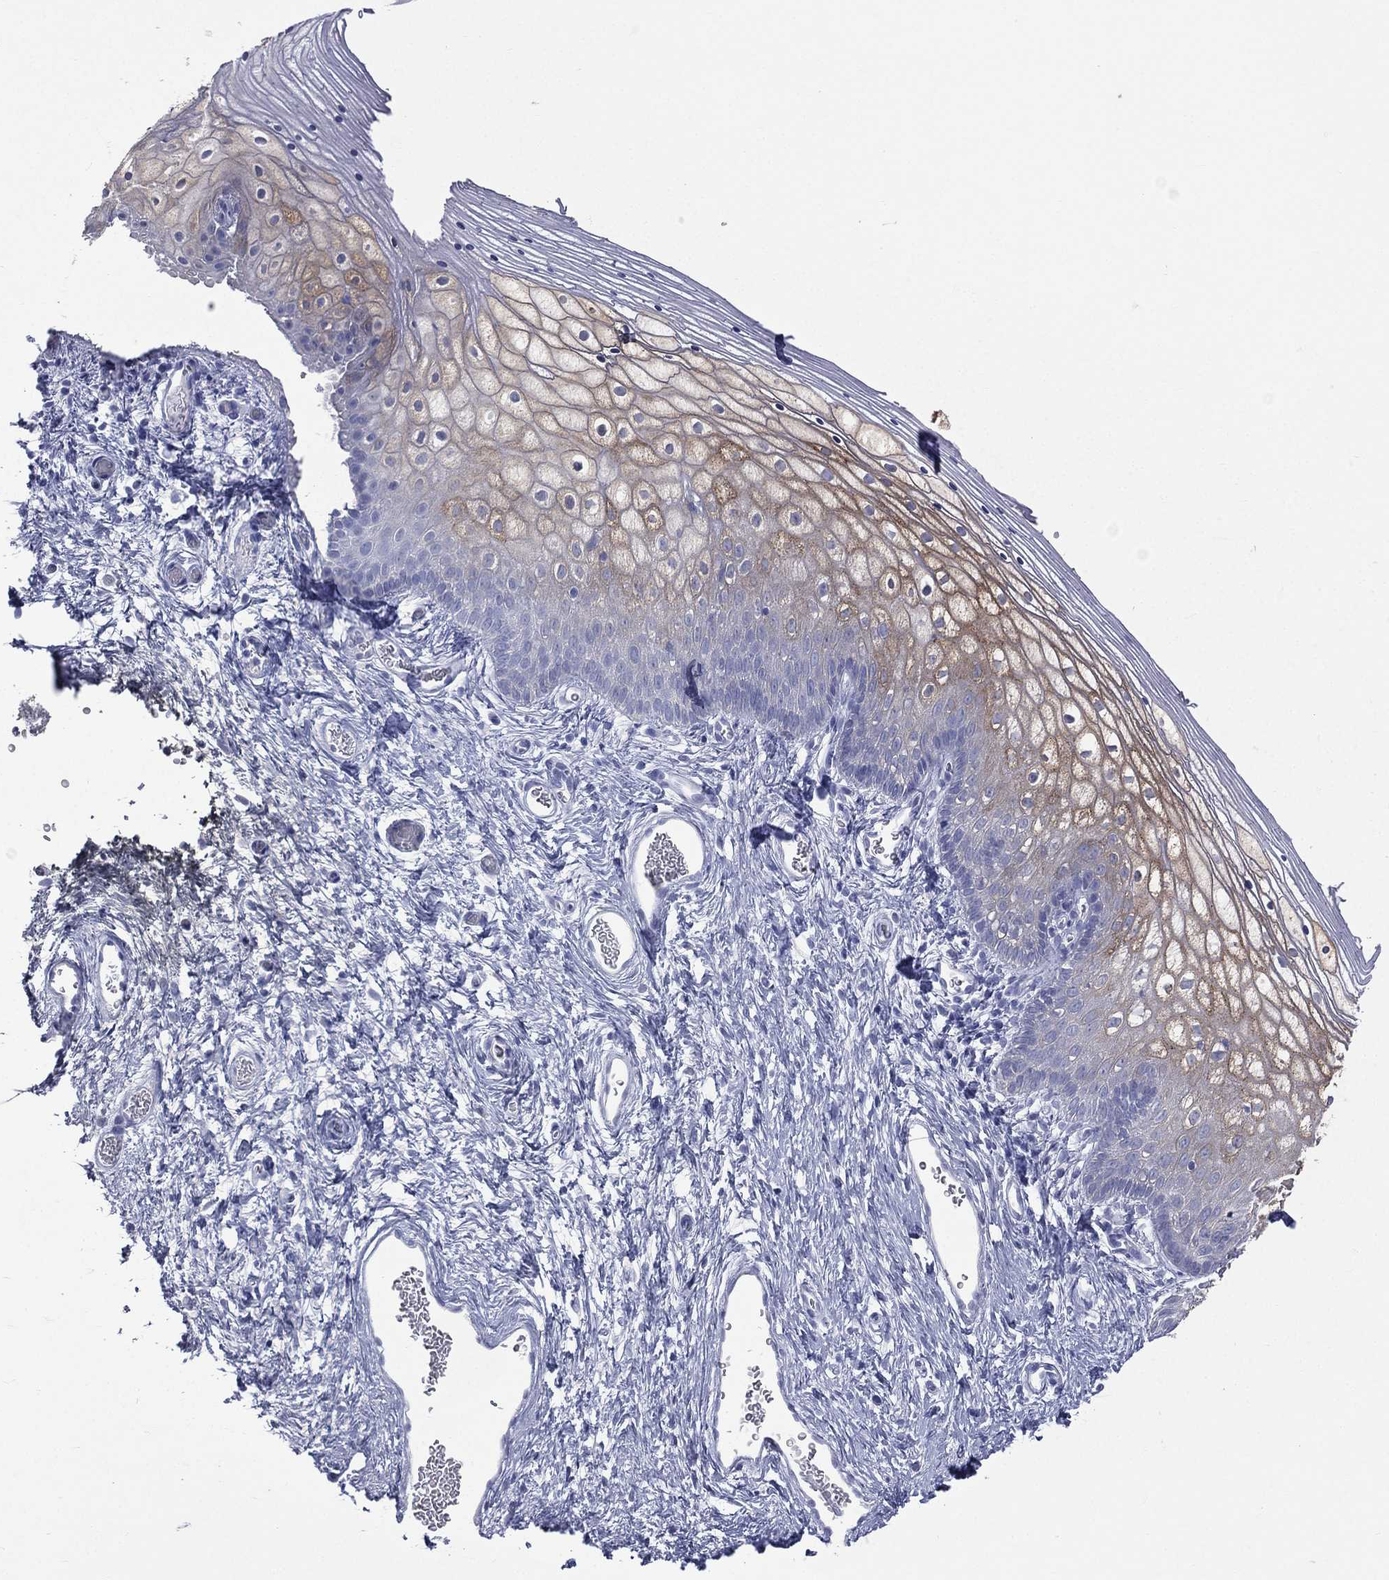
{"staining": {"intensity": "moderate", "quantity": "<25%", "location": "cytoplasmic/membranous"}, "tissue": "vagina", "cell_type": "Squamous epithelial cells", "image_type": "normal", "snomed": [{"axis": "morphology", "description": "Normal tissue, NOS"}, {"axis": "topography", "description": "Vagina"}], "caption": "Protein analysis of normal vagina demonstrates moderate cytoplasmic/membranous staining in about <25% of squamous epithelial cells.", "gene": "CES2", "patient": {"sex": "female", "age": 32}}